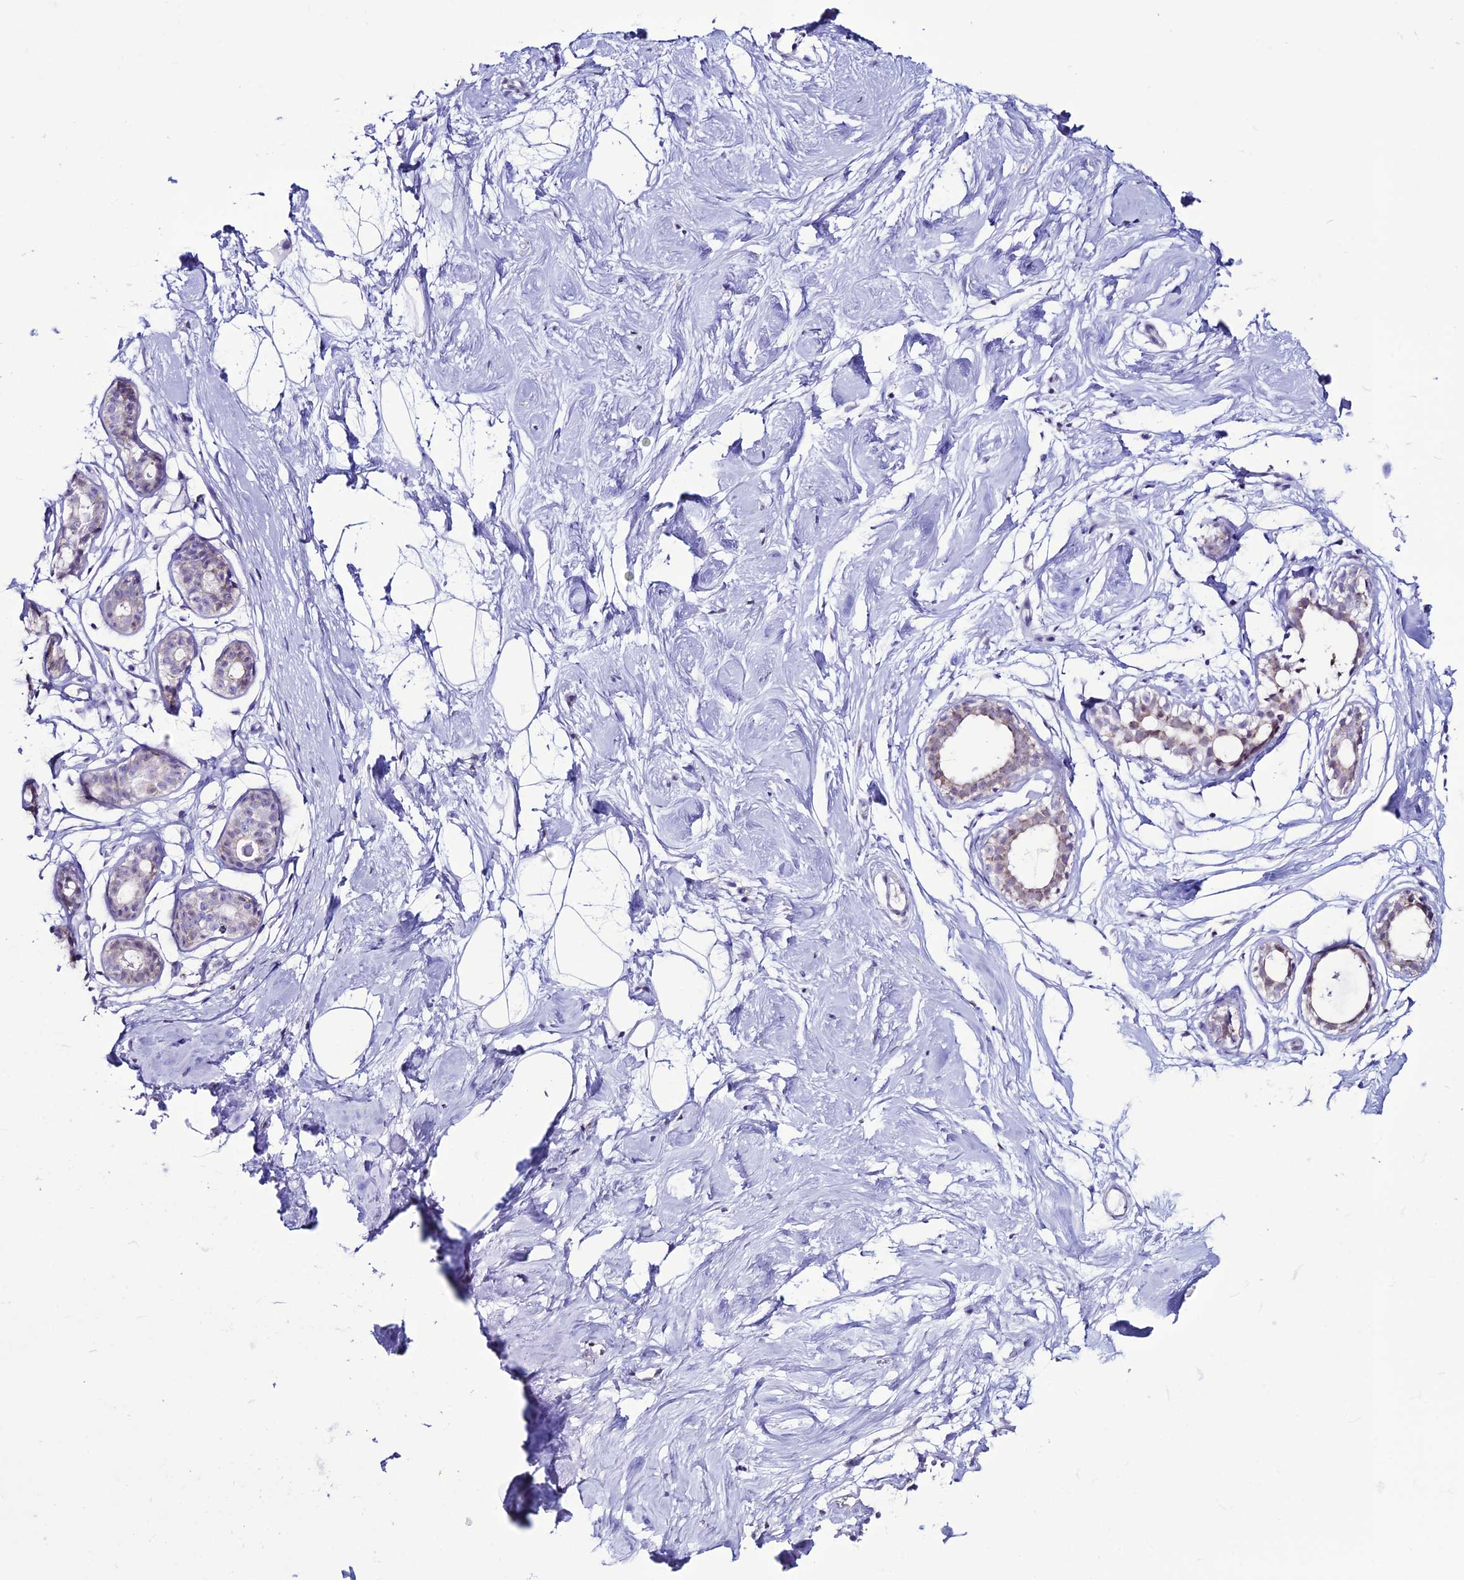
{"staining": {"intensity": "negative", "quantity": "none", "location": "none"}, "tissue": "breast", "cell_type": "Adipocytes", "image_type": "normal", "snomed": [{"axis": "morphology", "description": "Normal tissue, NOS"}, {"axis": "morphology", "description": "Adenoma, NOS"}, {"axis": "topography", "description": "Breast"}], "caption": "High magnification brightfield microscopy of normal breast stained with DAB (brown) and counterstained with hematoxylin (blue): adipocytes show no significant expression.", "gene": "CFAP210", "patient": {"sex": "female", "age": 23}}